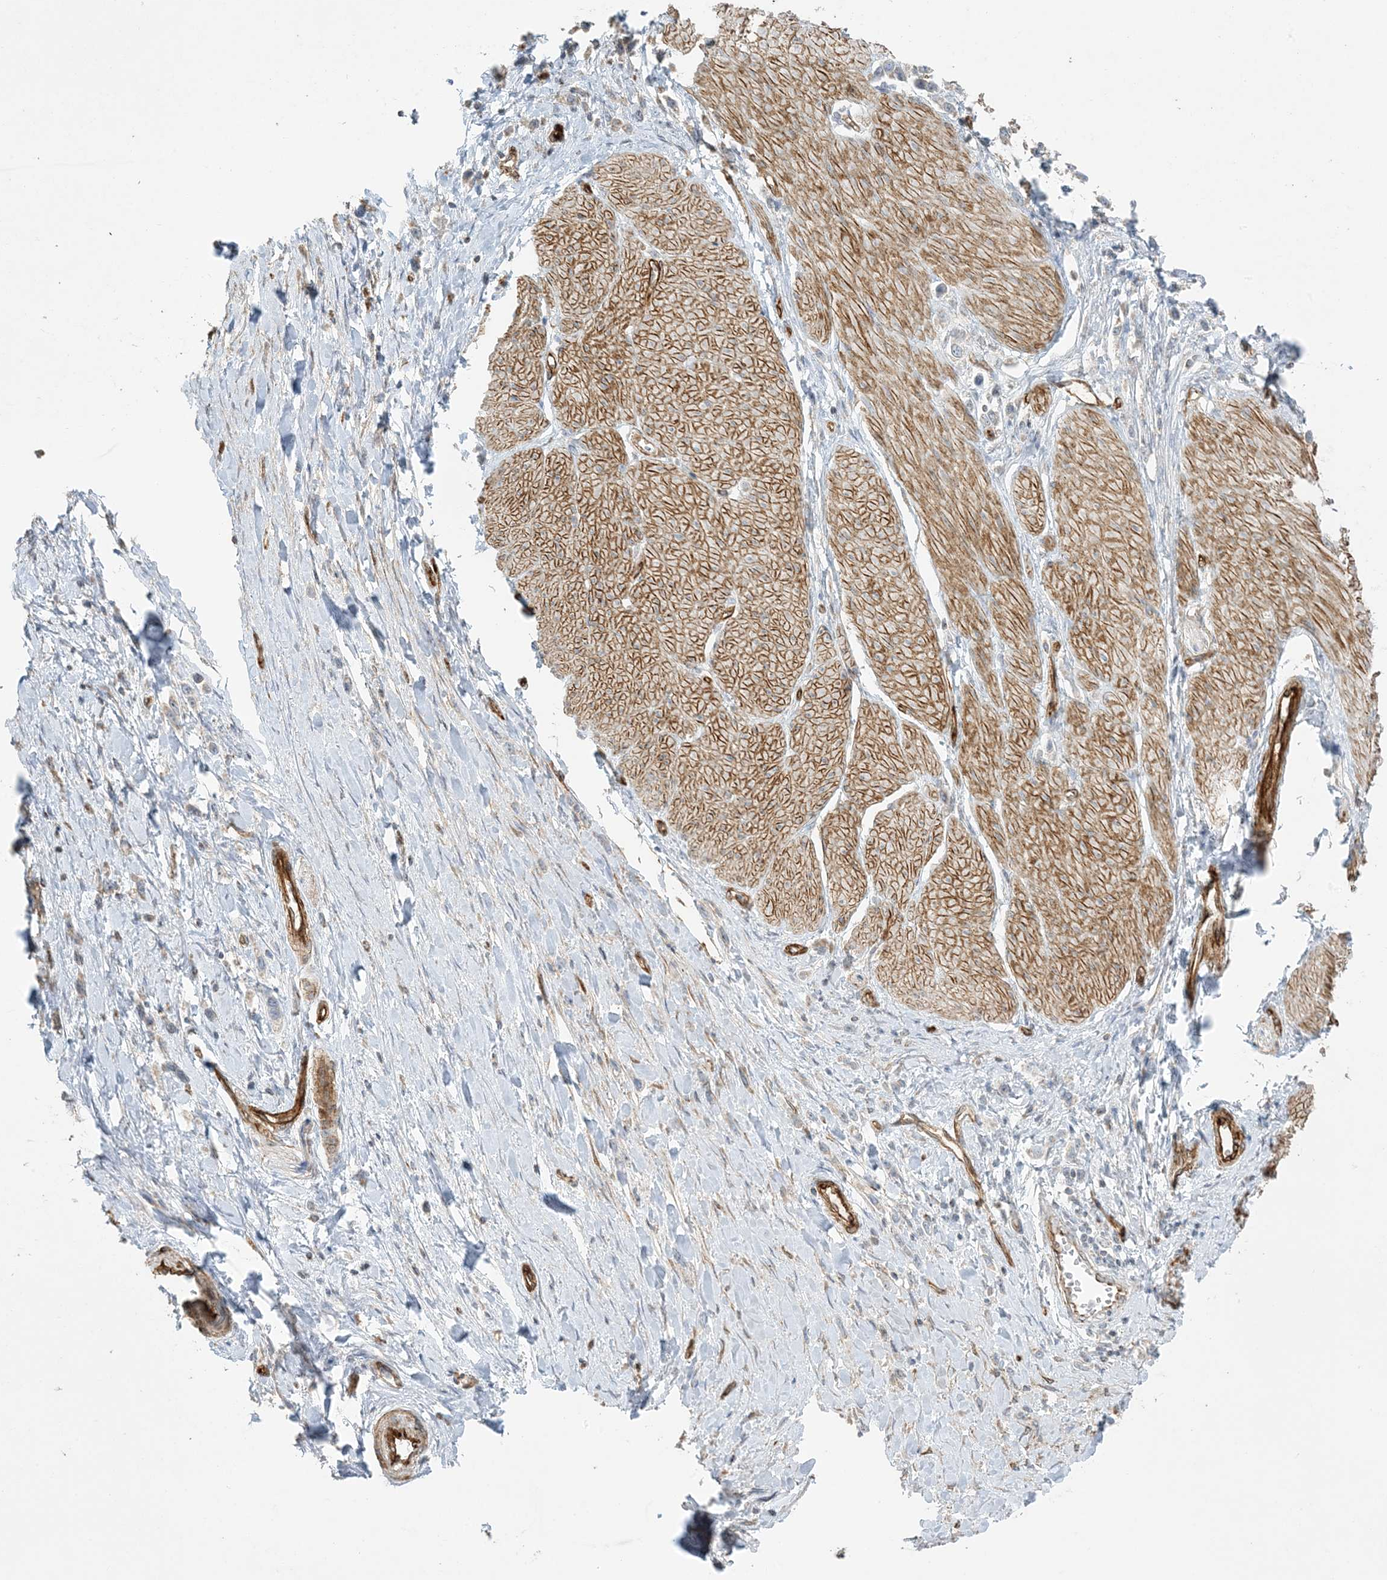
{"staining": {"intensity": "negative", "quantity": "none", "location": "none"}, "tissue": "stomach cancer", "cell_type": "Tumor cells", "image_type": "cancer", "snomed": [{"axis": "morphology", "description": "Adenocarcinoma, NOS"}, {"axis": "topography", "description": "Stomach"}], "caption": "Tumor cells show no significant protein staining in stomach cancer.", "gene": "AGA", "patient": {"sex": "female", "age": 65}}